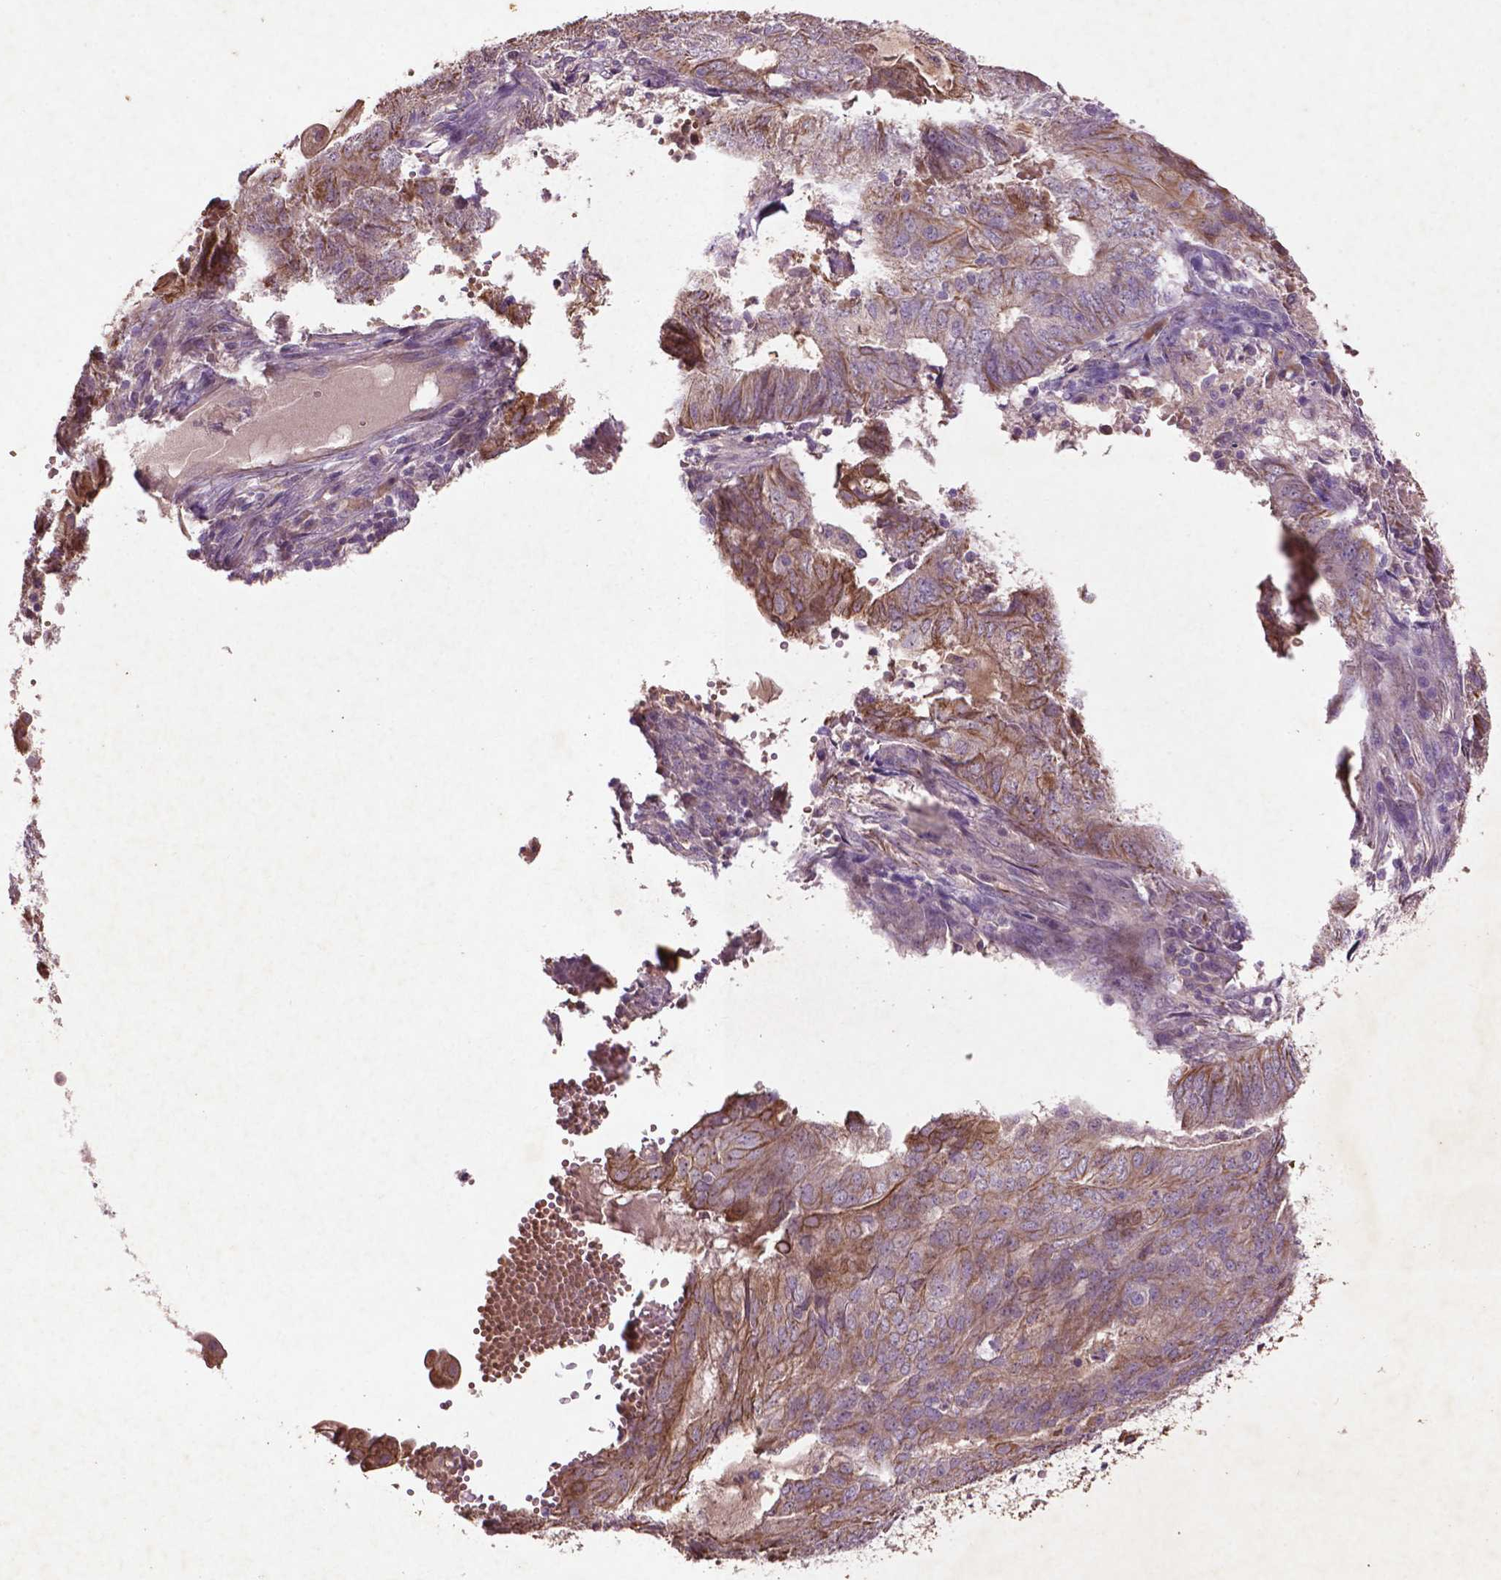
{"staining": {"intensity": "moderate", "quantity": ">75%", "location": "cytoplasmic/membranous"}, "tissue": "endometrial cancer", "cell_type": "Tumor cells", "image_type": "cancer", "snomed": [{"axis": "morphology", "description": "Adenocarcinoma, NOS"}, {"axis": "topography", "description": "Endometrium"}], "caption": "Immunohistochemistry (IHC) photomicrograph of endometrial cancer (adenocarcinoma) stained for a protein (brown), which displays medium levels of moderate cytoplasmic/membranous positivity in approximately >75% of tumor cells.", "gene": "COQ2", "patient": {"sex": "female", "age": 62}}